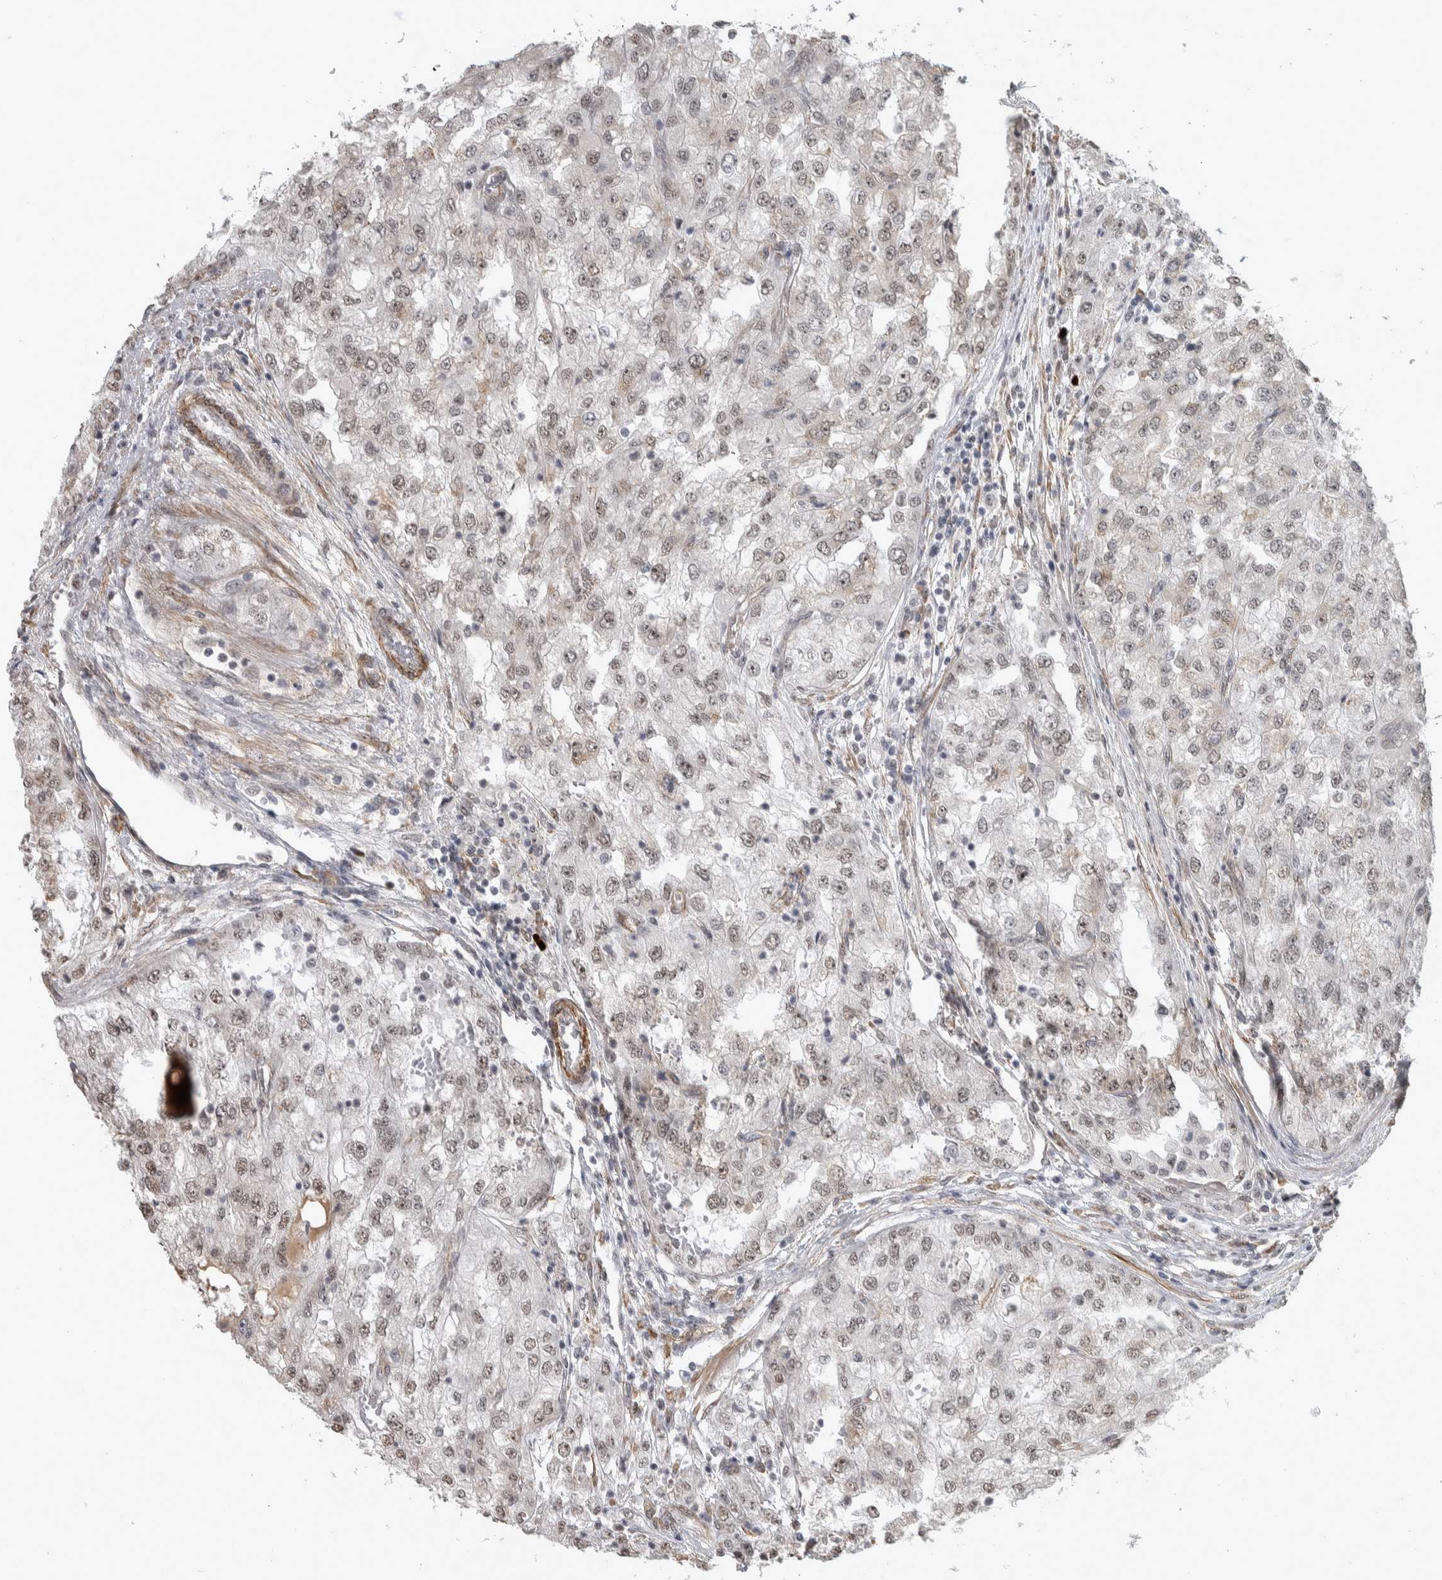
{"staining": {"intensity": "moderate", "quantity": "<25%", "location": "nuclear"}, "tissue": "renal cancer", "cell_type": "Tumor cells", "image_type": "cancer", "snomed": [{"axis": "morphology", "description": "Adenocarcinoma, NOS"}, {"axis": "topography", "description": "Kidney"}], "caption": "This micrograph exhibits immunohistochemistry (IHC) staining of human renal cancer, with low moderate nuclear staining in about <25% of tumor cells.", "gene": "DDX42", "patient": {"sex": "female", "age": 54}}